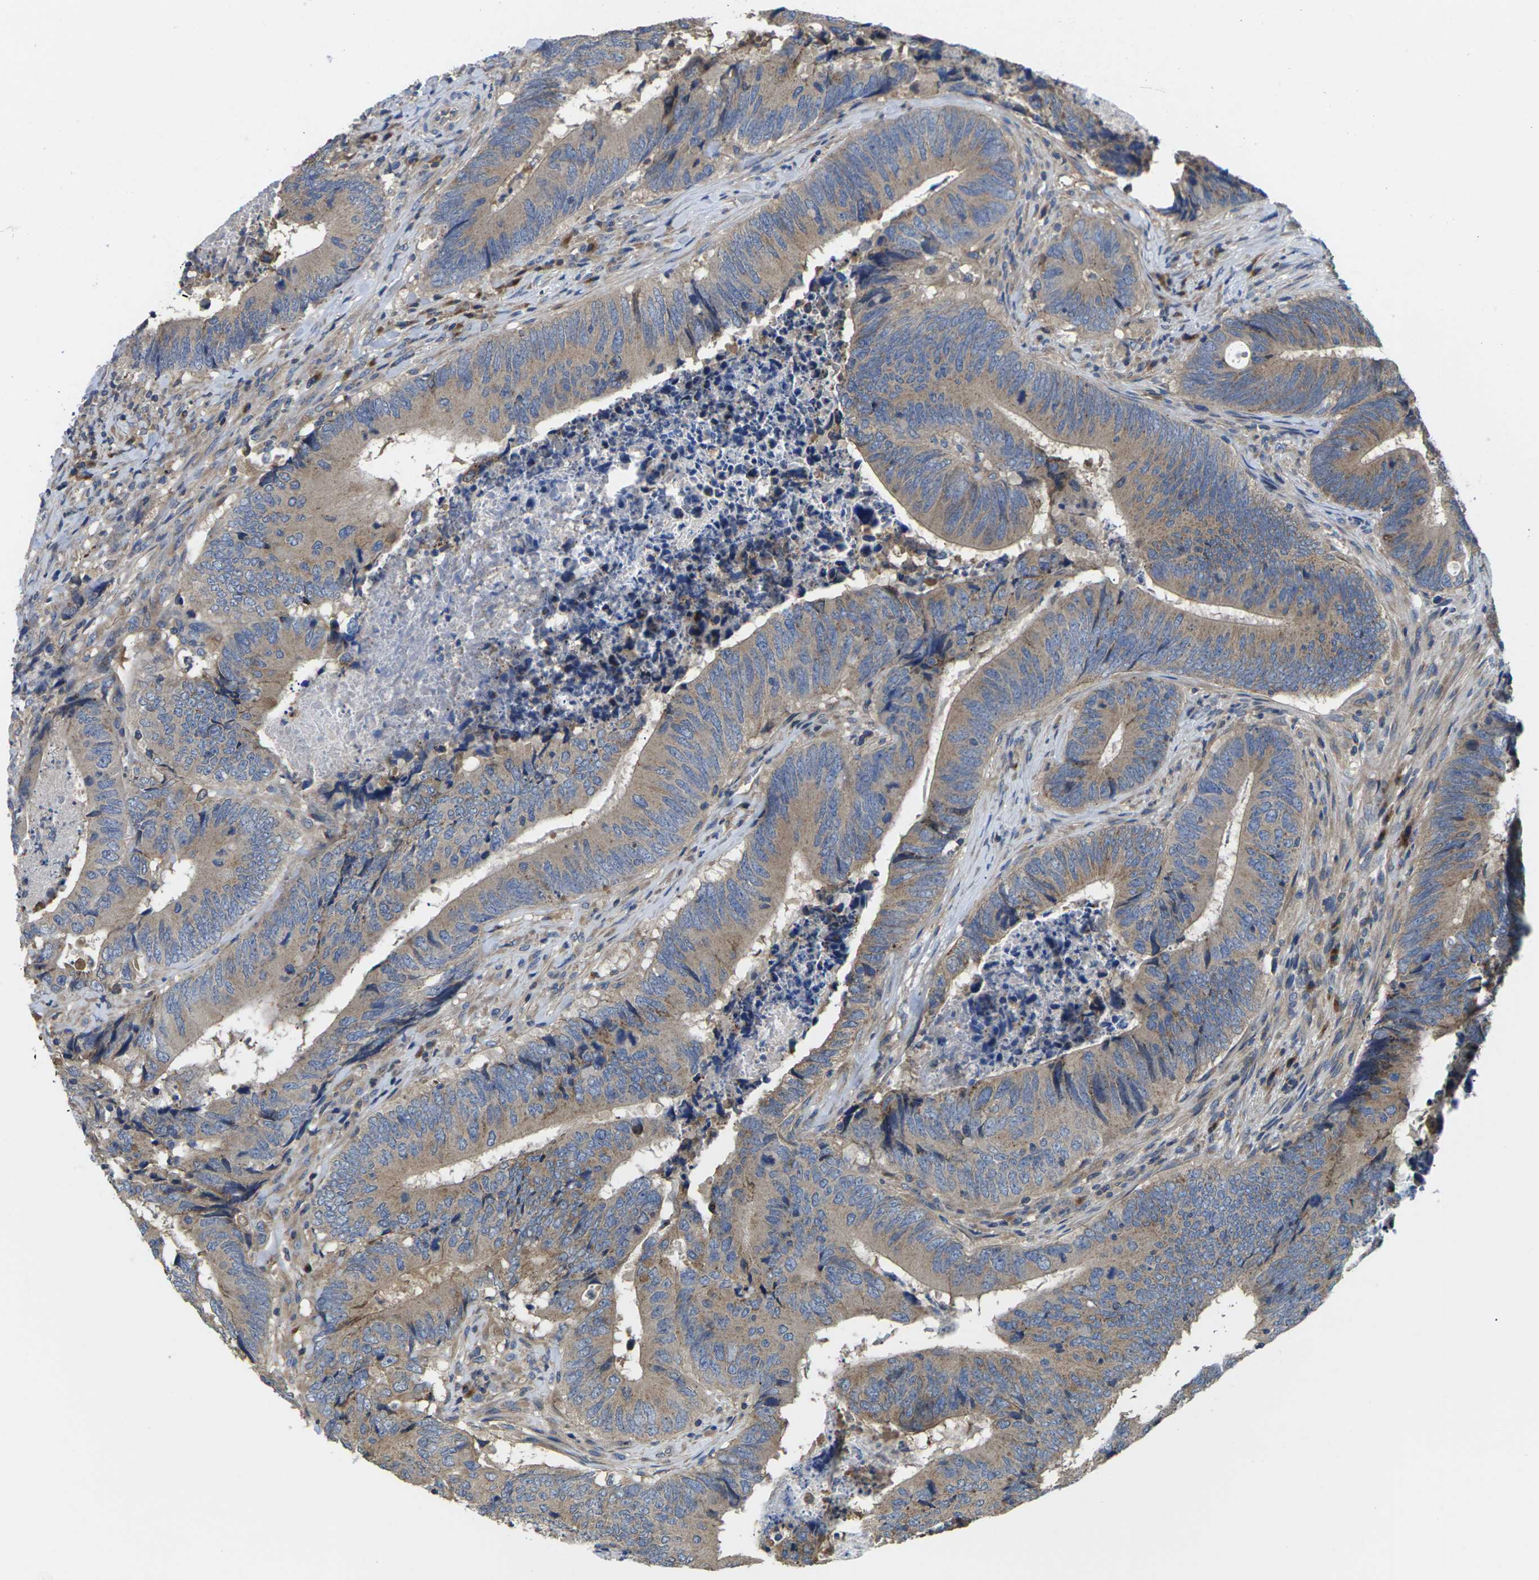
{"staining": {"intensity": "moderate", "quantity": ">75%", "location": "cytoplasmic/membranous"}, "tissue": "colorectal cancer", "cell_type": "Tumor cells", "image_type": "cancer", "snomed": [{"axis": "morphology", "description": "Normal tissue, NOS"}, {"axis": "morphology", "description": "Adenocarcinoma, NOS"}, {"axis": "topography", "description": "Colon"}], "caption": "Immunohistochemical staining of colorectal adenocarcinoma demonstrates medium levels of moderate cytoplasmic/membranous protein expression in approximately >75% of tumor cells.", "gene": "TMCC2", "patient": {"sex": "male", "age": 56}}